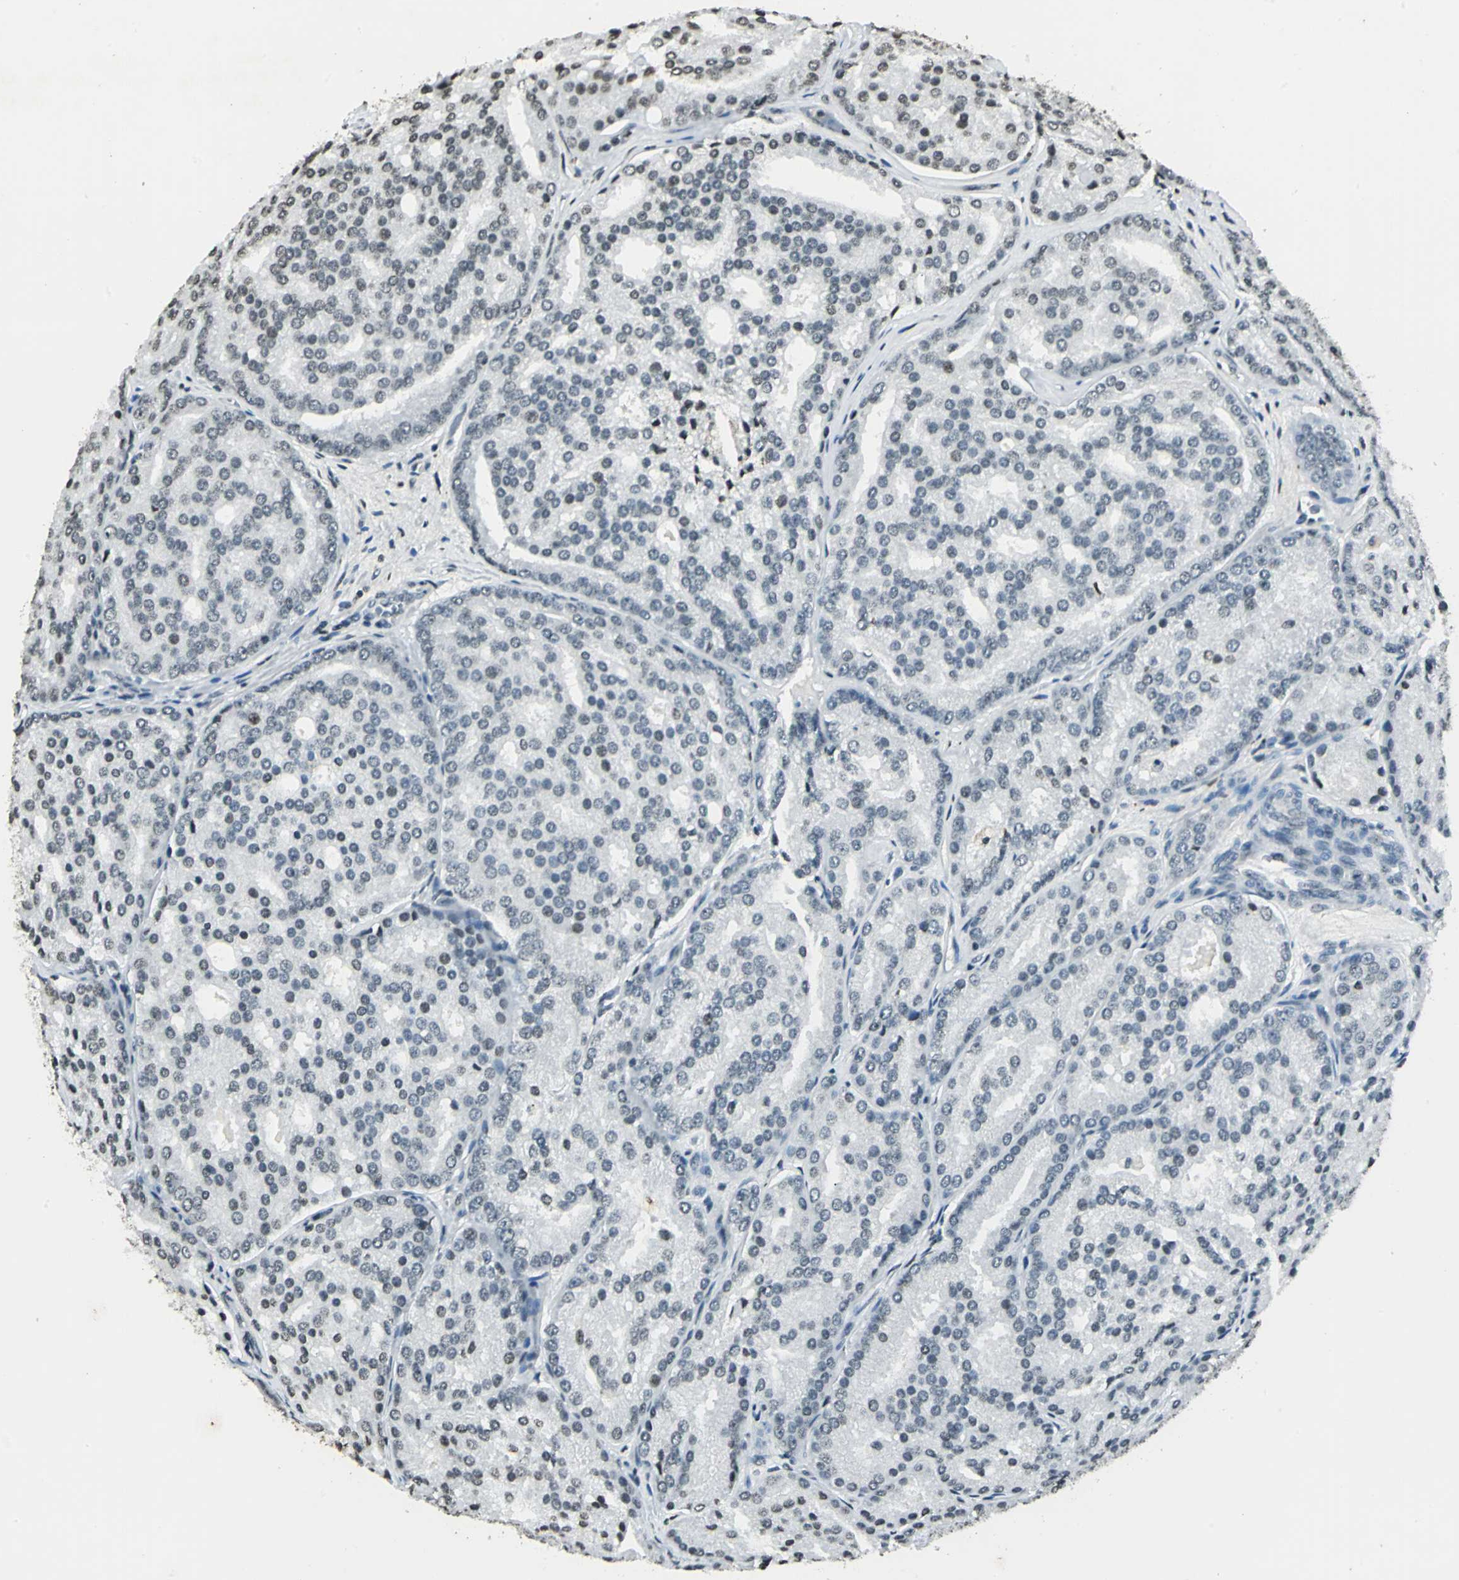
{"staining": {"intensity": "weak", "quantity": "<25%", "location": "nuclear"}, "tissue": "prostate cancer", "cell_type": "Tumor cells", "image_type": "cancer", "snomed": [{"axis": "morphology", "description": "Adenocarcinoma, High grade"}, {"axis": "topography", "description": "Prostate"}], "caption": "High power microscopy micrograph of an immunohistochemistry micrograph of prostate high-grade adenocarcinoma, revealing no significant staining in tumor cells.", "gene": "MCM4", "patient": {"sex": "male", "age": 64}}